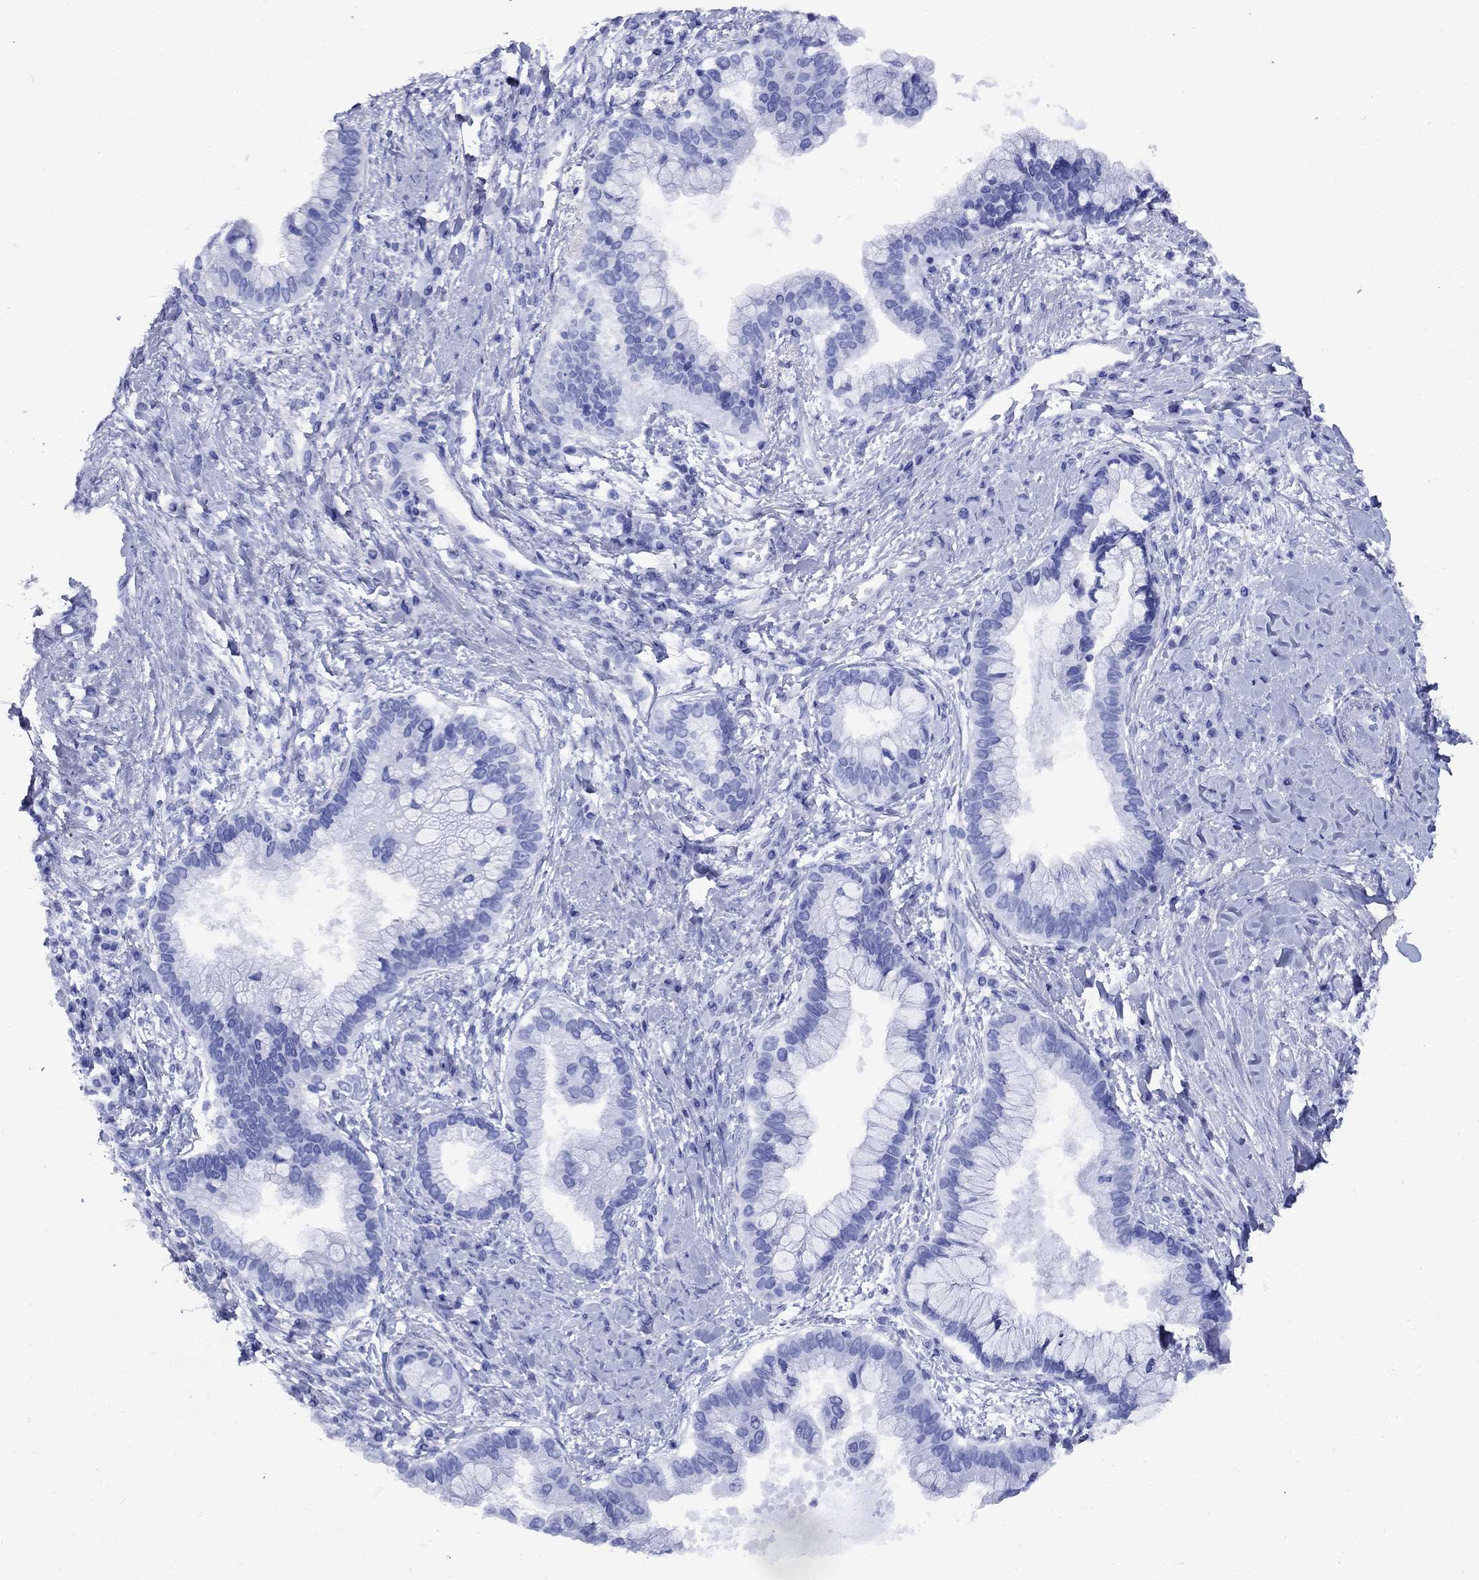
{"staining": {"intensity": "negative", "quantity": "none", "location": "none"}, "tissue": "liver cancer", "cell_type": "Tumor cells", "image_type": "cancer", "snomed": [{"axis": "morphology", "description": "Cholangiocarcinoma"}, {"axis": "topography", "description": "Liver"}], "caption": "A photomicrograph of human cholangiocarcinoma (liver) is negative for staining in tumor cells.", "gene": "SMCP", "patient": {"sex": "male", "age": 50}}